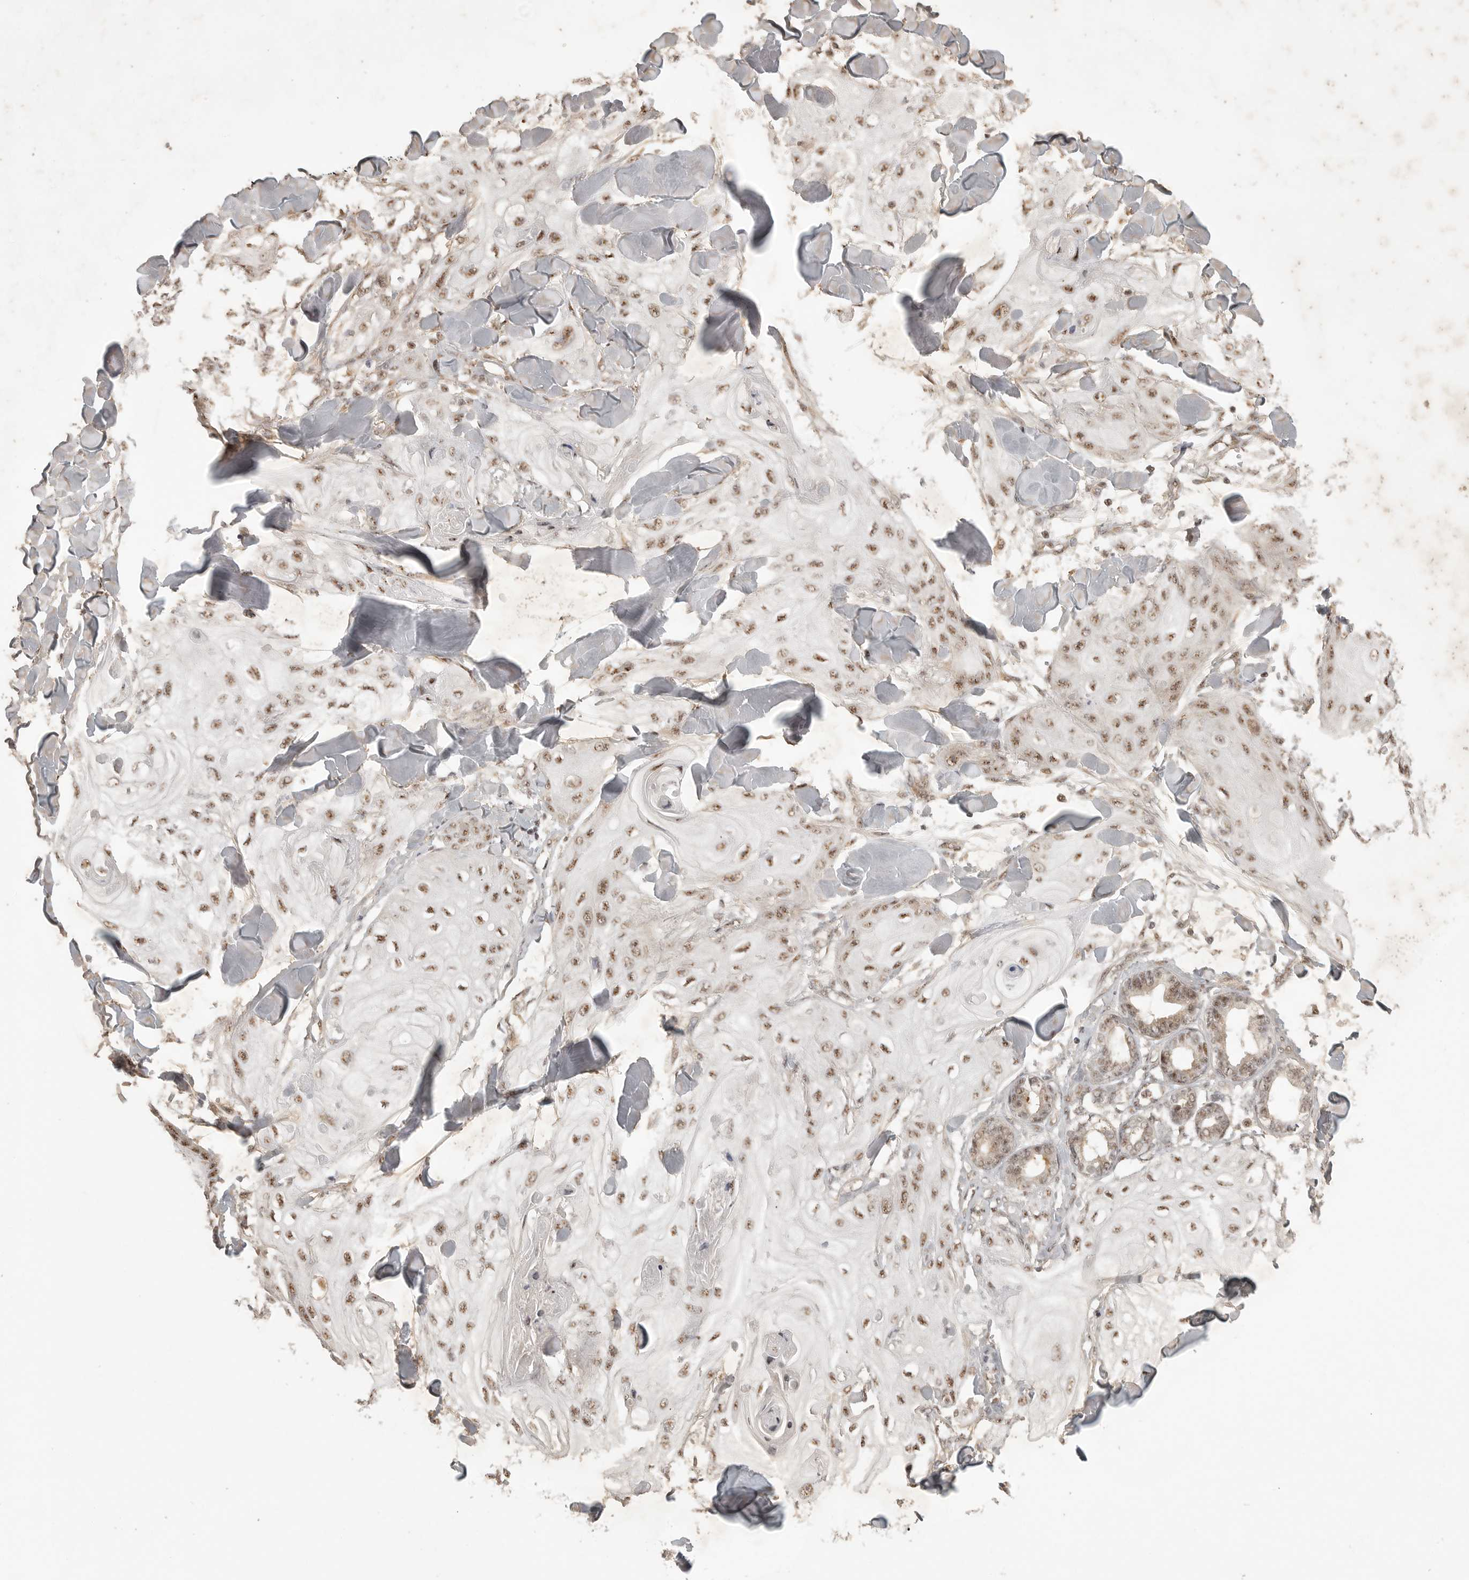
{"staining": {"intensity": "moderate", "quantity": ">75%", "location": "nuclear"}, "tissue": "skin cancer", "cell_type": "Tumor cells", "image_type": "cancer", "snomed": [{"axis": "morphology", "description": "Squamous cell carcinoma, NOS"}, {"axis": "topography", "description": "Skin"}], "caption": "Protein analysis of skin cancer tissue exhibits moderate nuclear staining in about >75% of tumor cells. The protein is shown in brown color, while the nuclei are stained blue.", "gene": "POMP", "patient": {"sex": "male", "age": 74}}